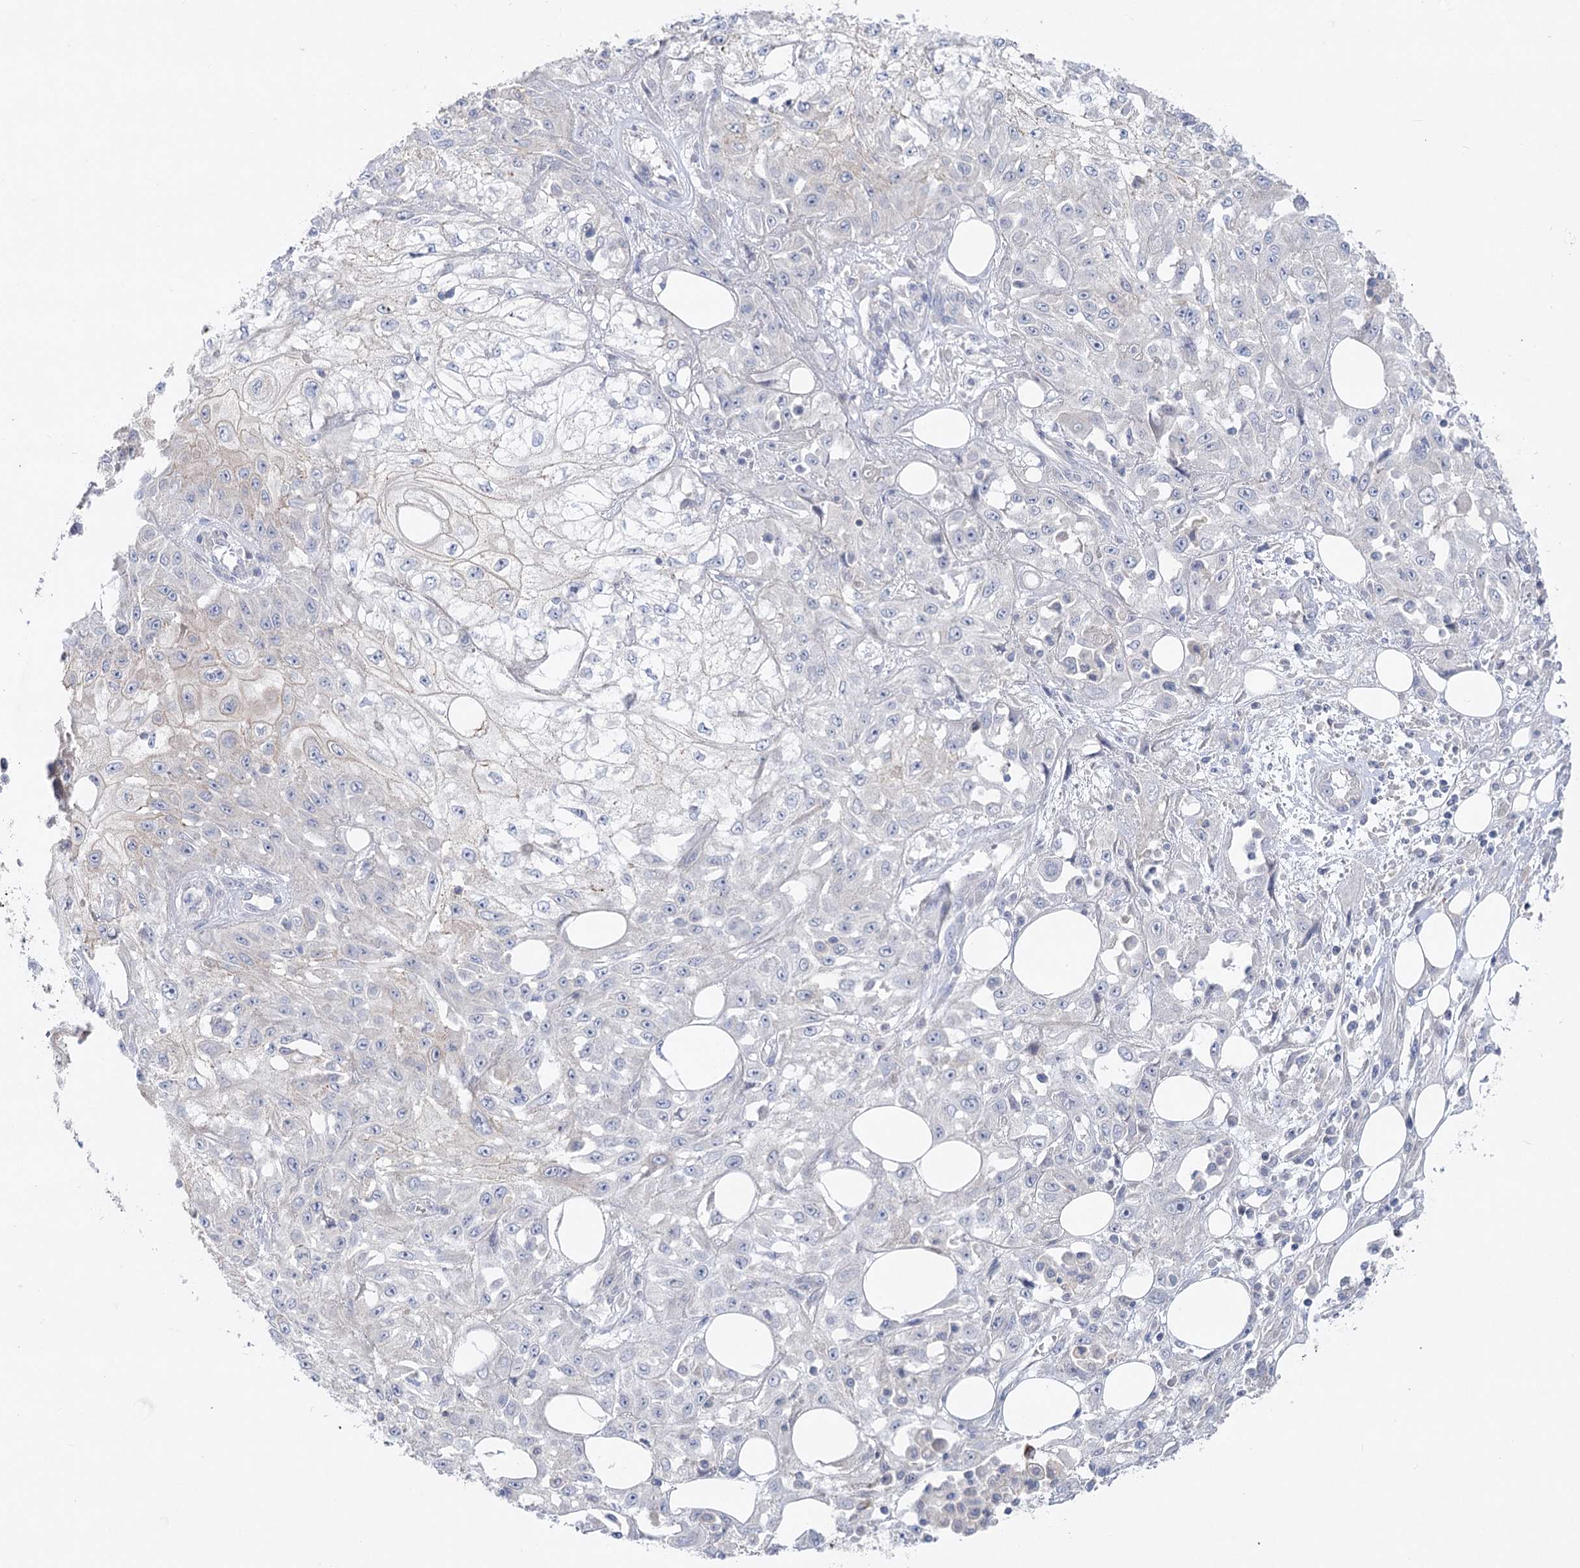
{"staining": {"intensity": "negative", "quantity": "none", "location": "none"}, "tissue": "skin cancer", "cell_type": "Tumor cells", "image_type": "cancer", "snomed": [{"axis": "morphology", "description": "Squamous cell carcinoma, NOS"}, {"axis": "morphology", "description": "Squamous cell carcinoma, metastatic, NOS"}, {"axis": "topography", "description": "Skin"}, {"axis": "topography", "description": "Lymph node"}], "caption": "This is a image of IHC staining of skin metastatic squamous cell carcinoma, which shows no expression in tumor cells.", "gene": "SCN11A", "patient": {"sex": "male", "age": 75}}